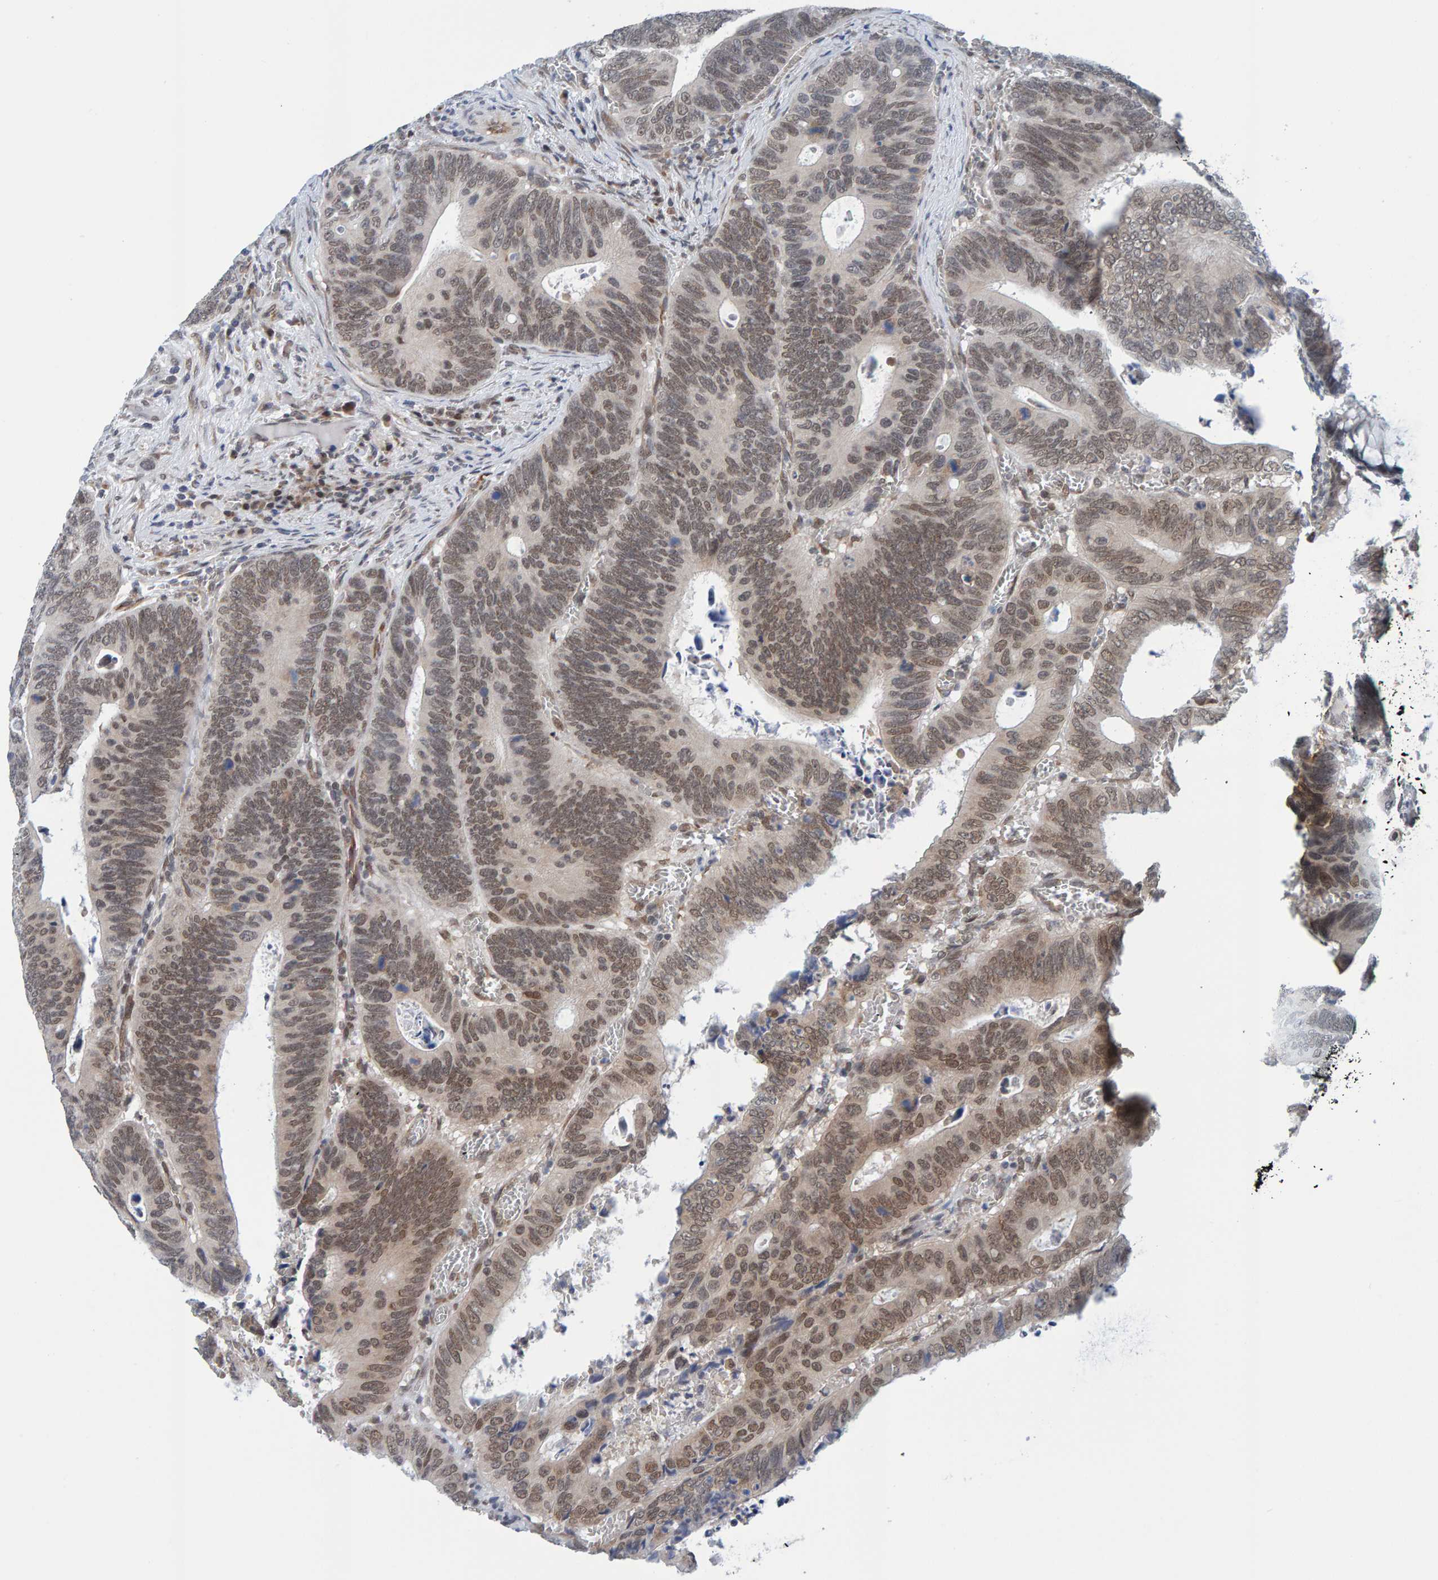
{"staining": {"intensity": "weak", "quantity": ">75%", "location": "nuclear"}, "tissue": "colorectal cancer", "cell_type": "Tumor cells", "image_type": "cancer", "snomed": [{"axis": "morphology", "description": "Inflammation, NOS"}, {"axis": "morphology", "description": "Adenocarcinoma, NOS"}, {"axis": "topography", "description": "Colon"}], "caption": "Human adenocarcinoma (colorectal) stained with a brown dye displays weak nuclear positive staining in approximately >75% of tumor cells.", "gene": "SCRN2", "patient": {"sex": "male", "age": 72}}